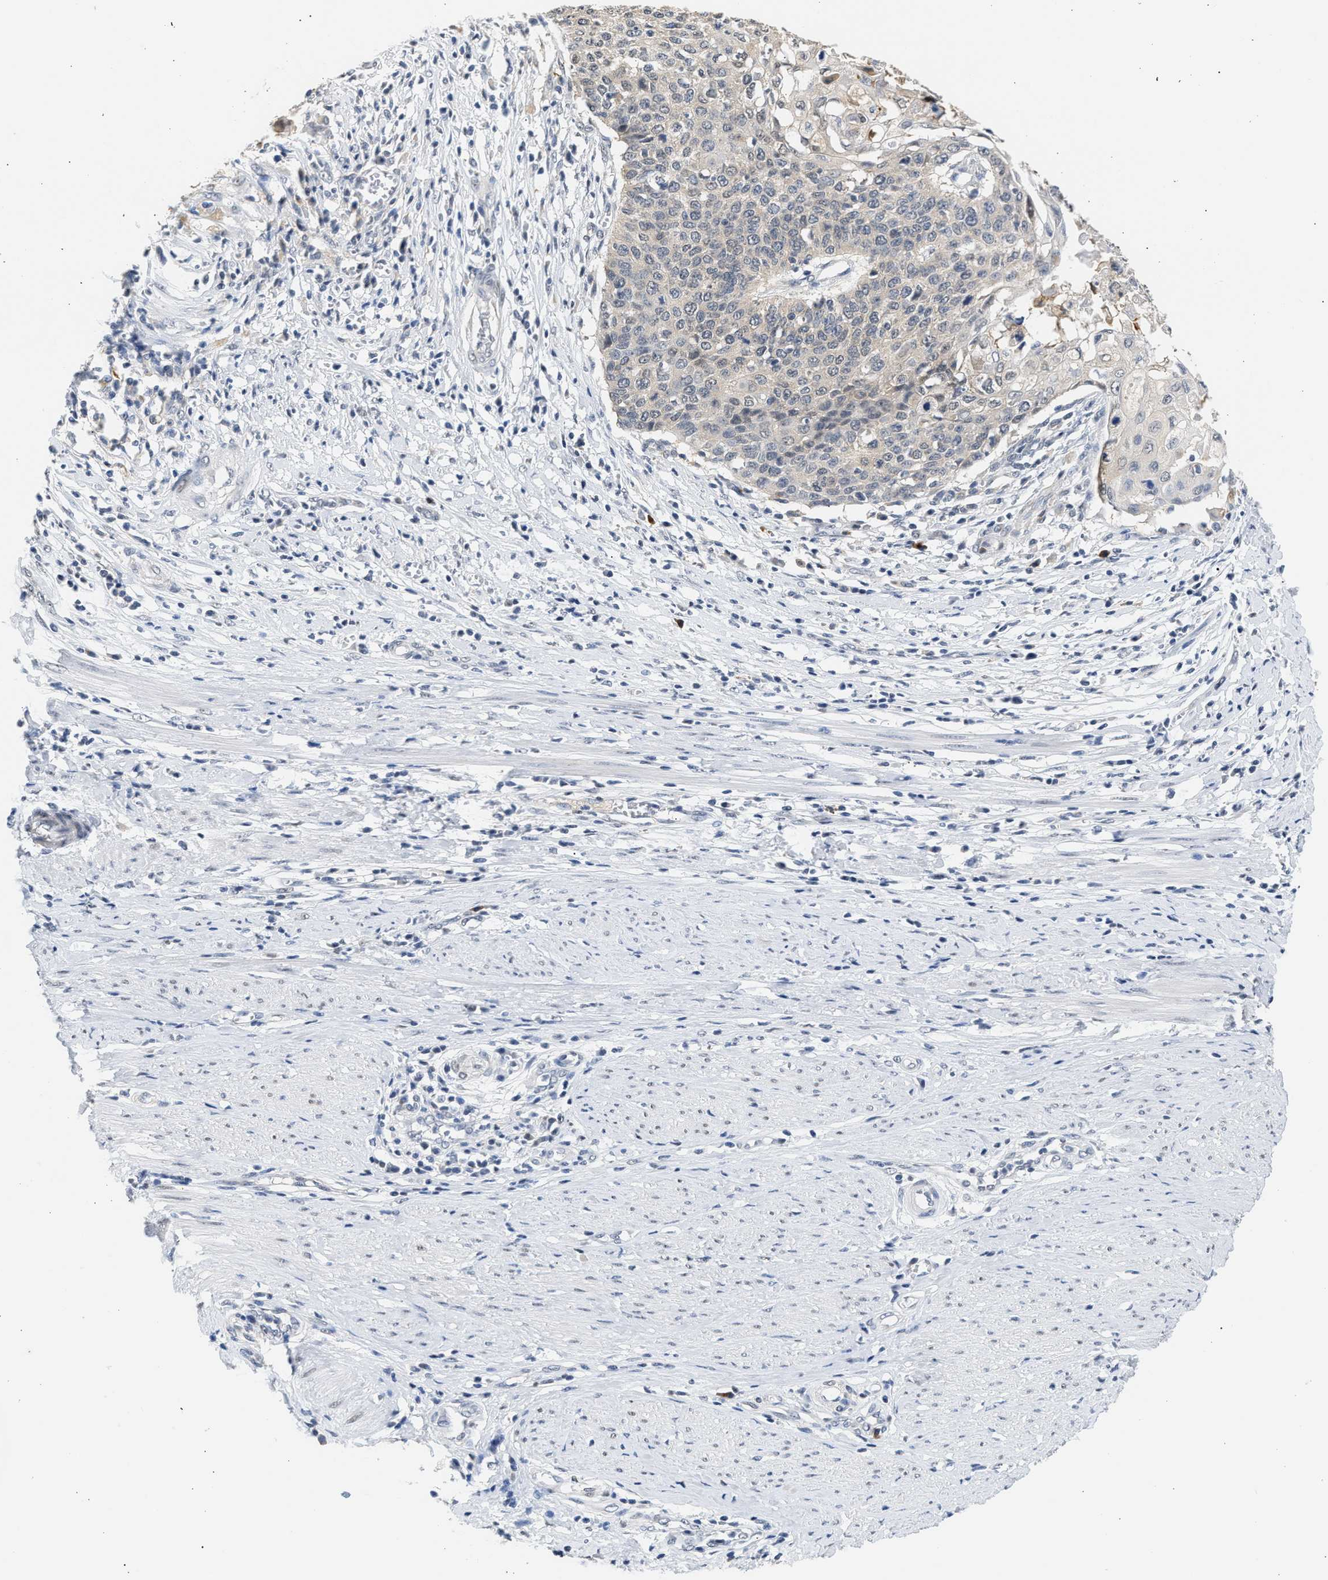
{"staining": {"intensity": "weak", "quantity": "<25%", "location": "cytoplasmic/membranous"}, "tissue": "cervical cancer", "cell_type": "Tumor cells", "image_type": "cancer", "snomed": [{"axis": "morphology", "description": "Squamous cell carcinoma, NOS"}, {"axis": "topography", "description": "Cervix"}], "caption": "Tumor cells are negative for protein expression in human cervical cancer (squamous cell carcinoma).", "gene": "PPM1L", "patient": {"sex": "female", "age": 39}}